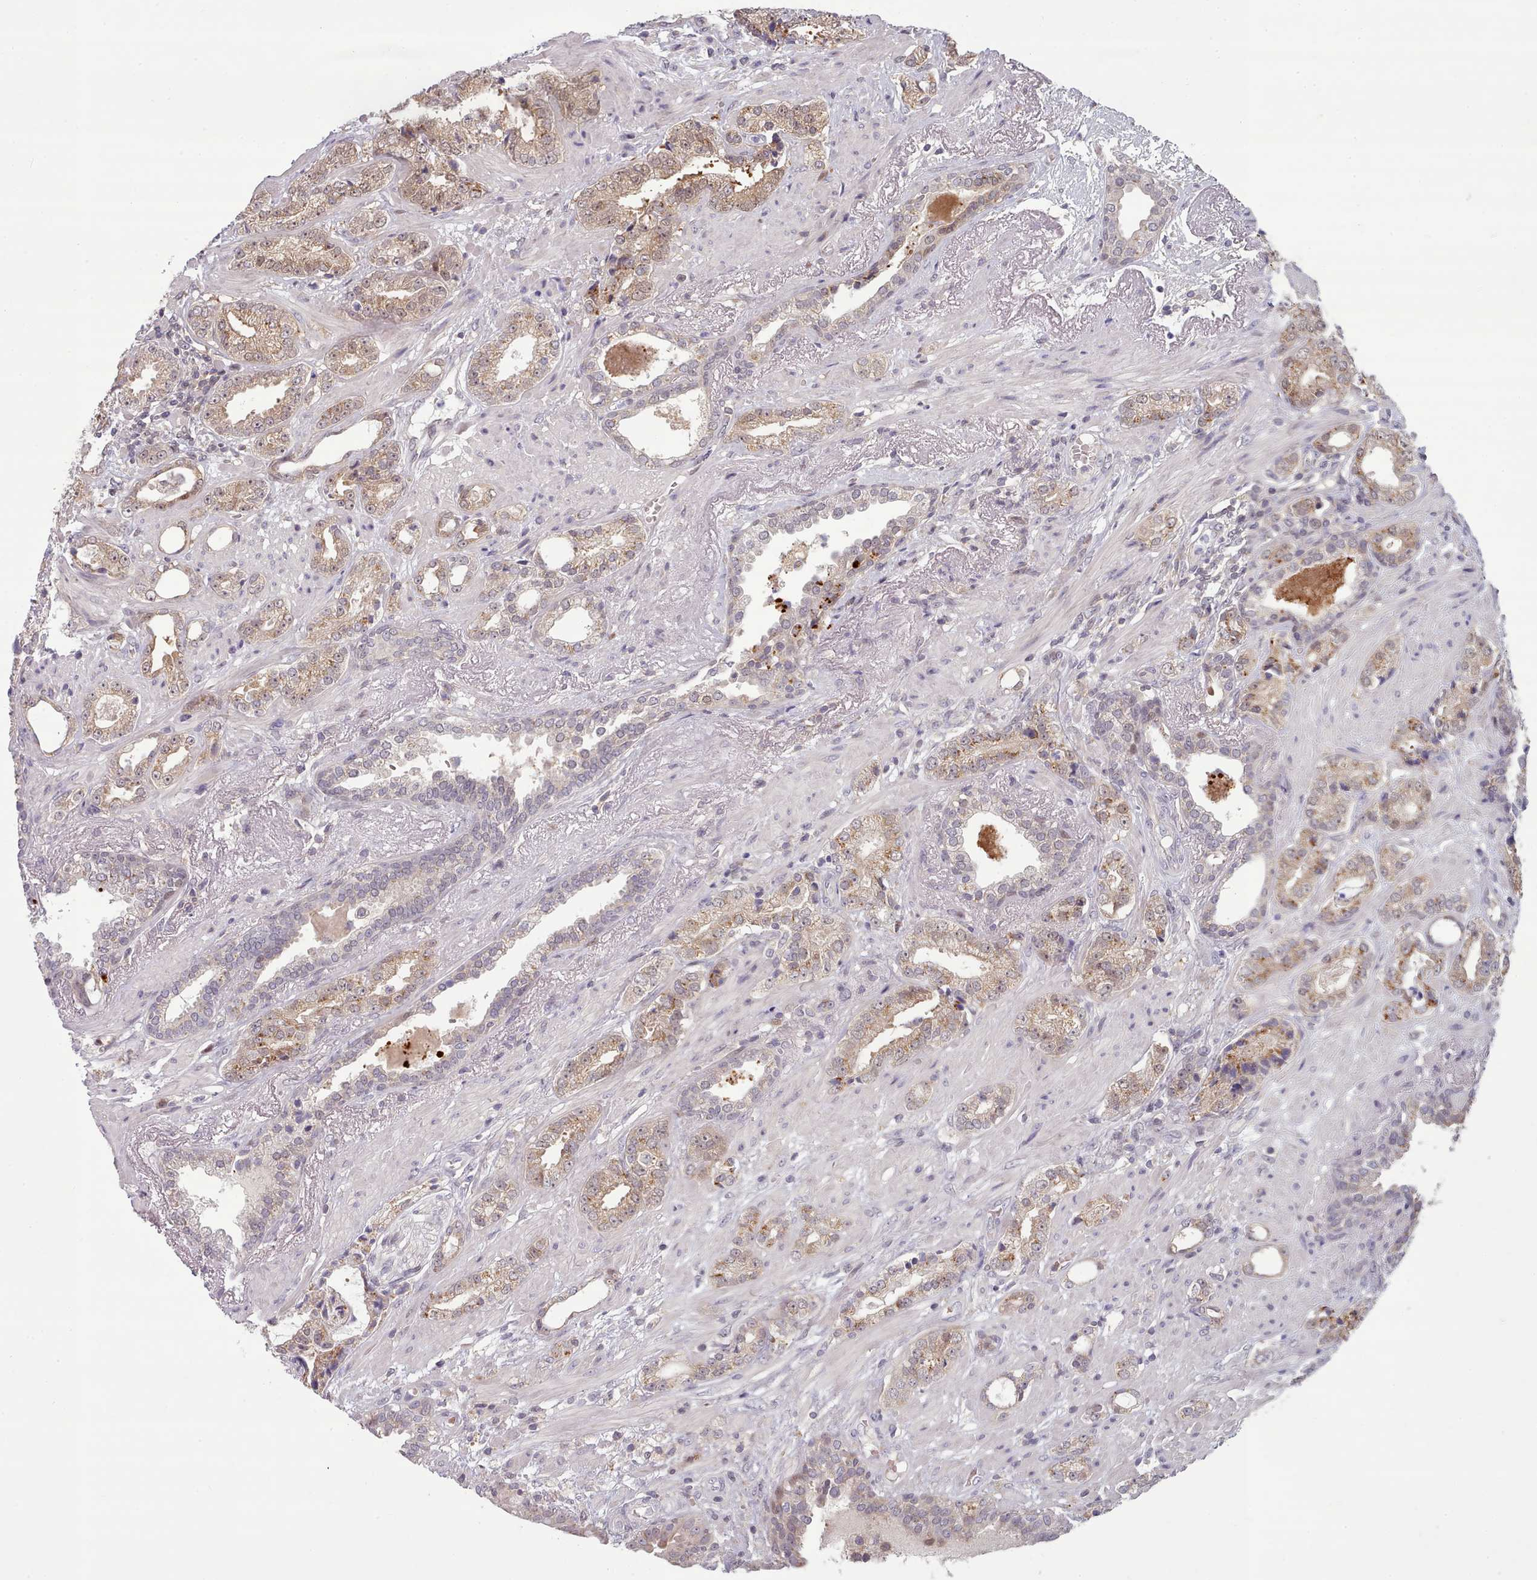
{"staining": {"intensity": "weak", "quantity": ">75%", "location": "cytoplasmic/membranous"}, "tissue": "prostate cancer", "cell_type": "Tumor cells", "image_type": "cancer", "snomed": [{"axis": "morphology", "description": "Adenocarcinoma, High grade"}, {"axis": "topography", "description": "Prostate"}], "caption": "Immunohistochemistry of prostate cancer (high-grade adenocarcinoma) reveals low levels of weak cytoplasmic/membranous positivity in approximately >75% of tumor cells. (DAB (3,3'-diaminobenzidine) IHC, brown staining for protein, blue staining for nuclei).", "gene": "CLNS1A", "patient": {"sex": "male", "age": 71}}